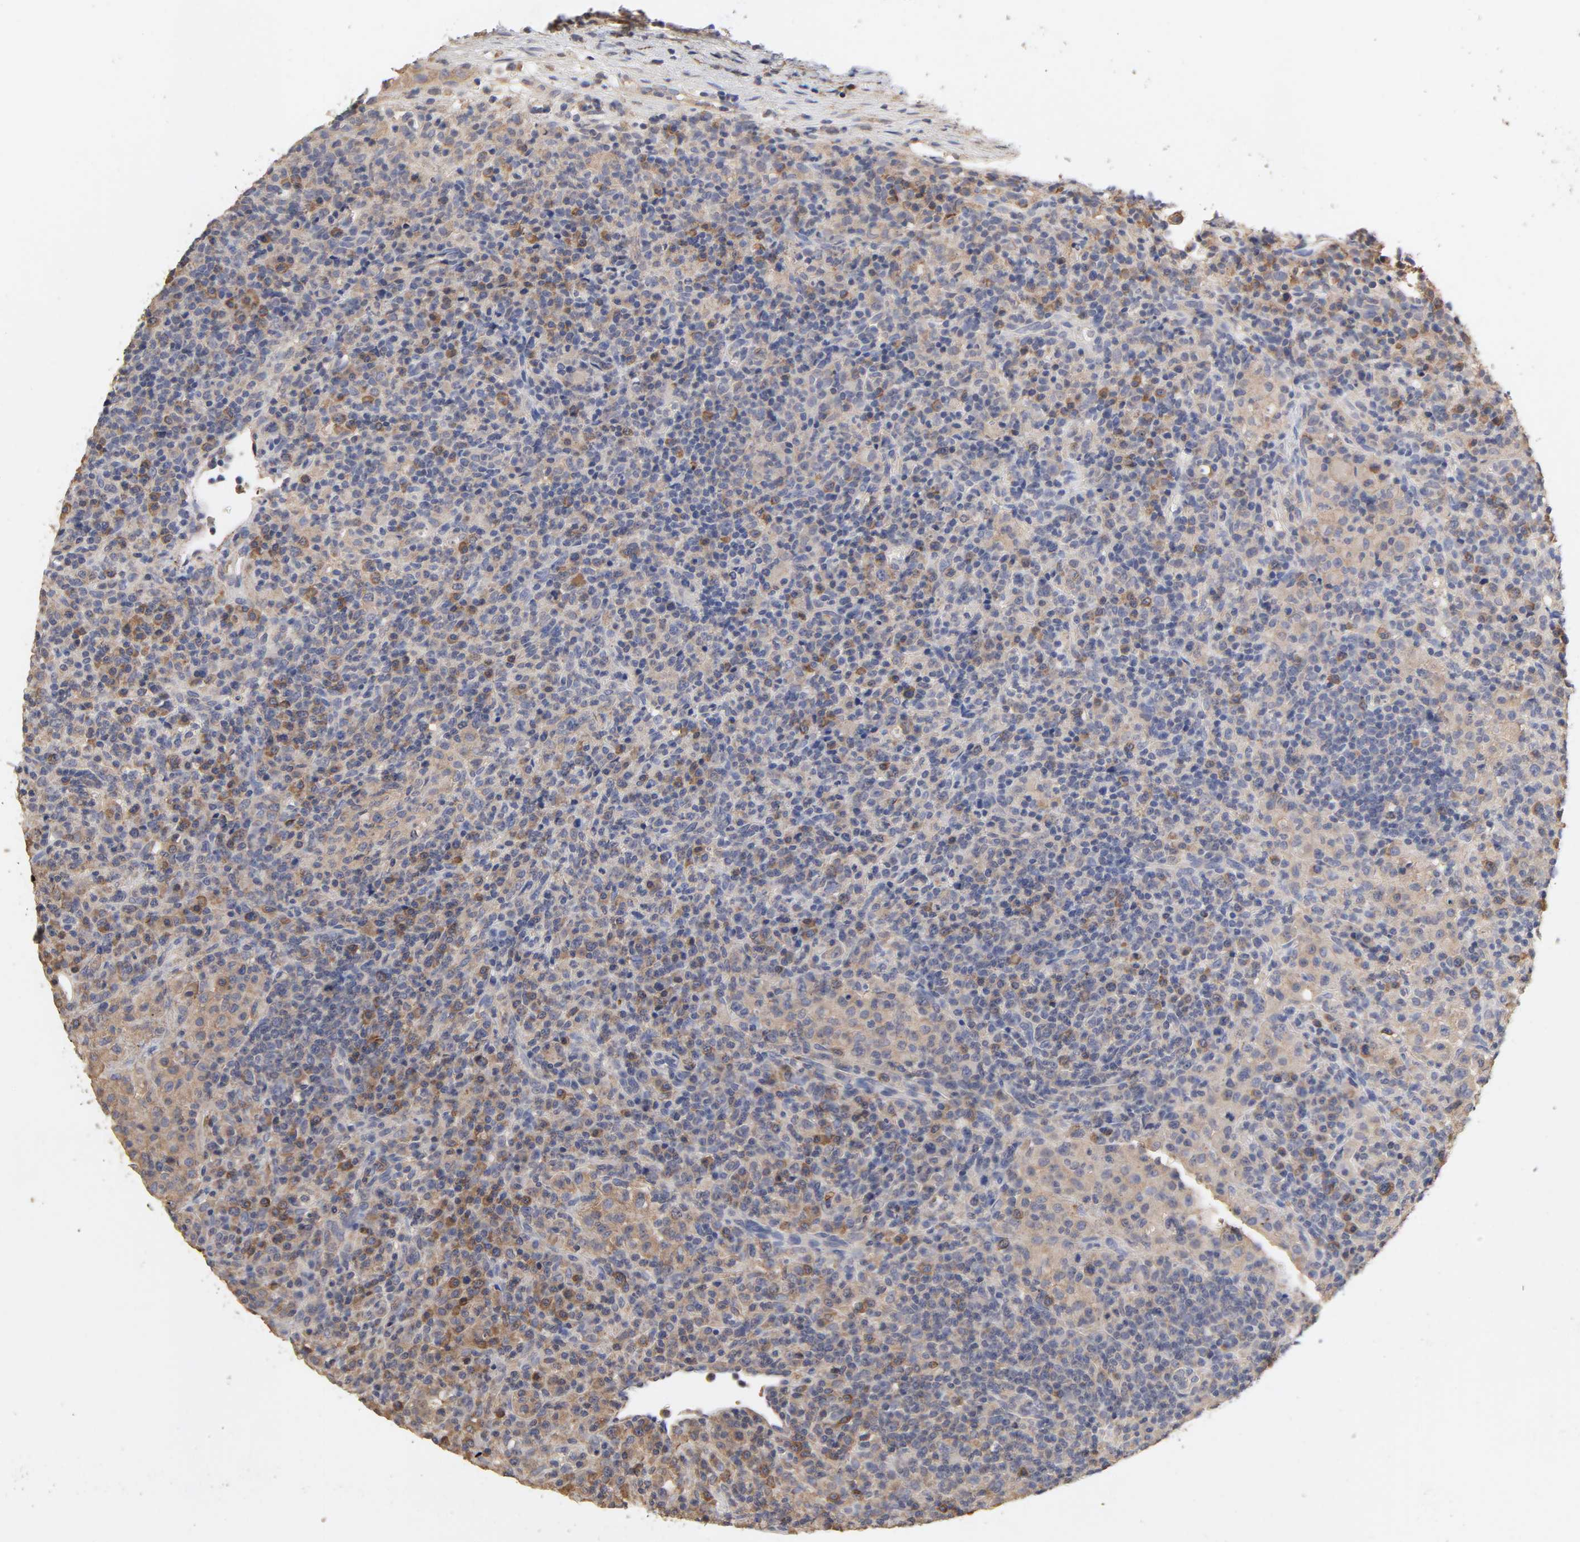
{"staining": {"intensity": "moderate", "quantity": ">75%", "location": "cytoplasmic/membranous"}, "tissue": "lymphoma", "cell_type": "Tumor cells", "image_type": "cancer", "snomed": [{"axis": "morphology", "description": "Hodgkin's disease, NOS"}, {"axis": "topography", "description": "Lymph node"}], "caption": "Tumor cells exhibit medium levels of moderate cytoplasmic/membranous expression in about >75% of cells in lymphoma.", "gene": "EIF4G2", "patient": {"sex": "male", "age": 65}}